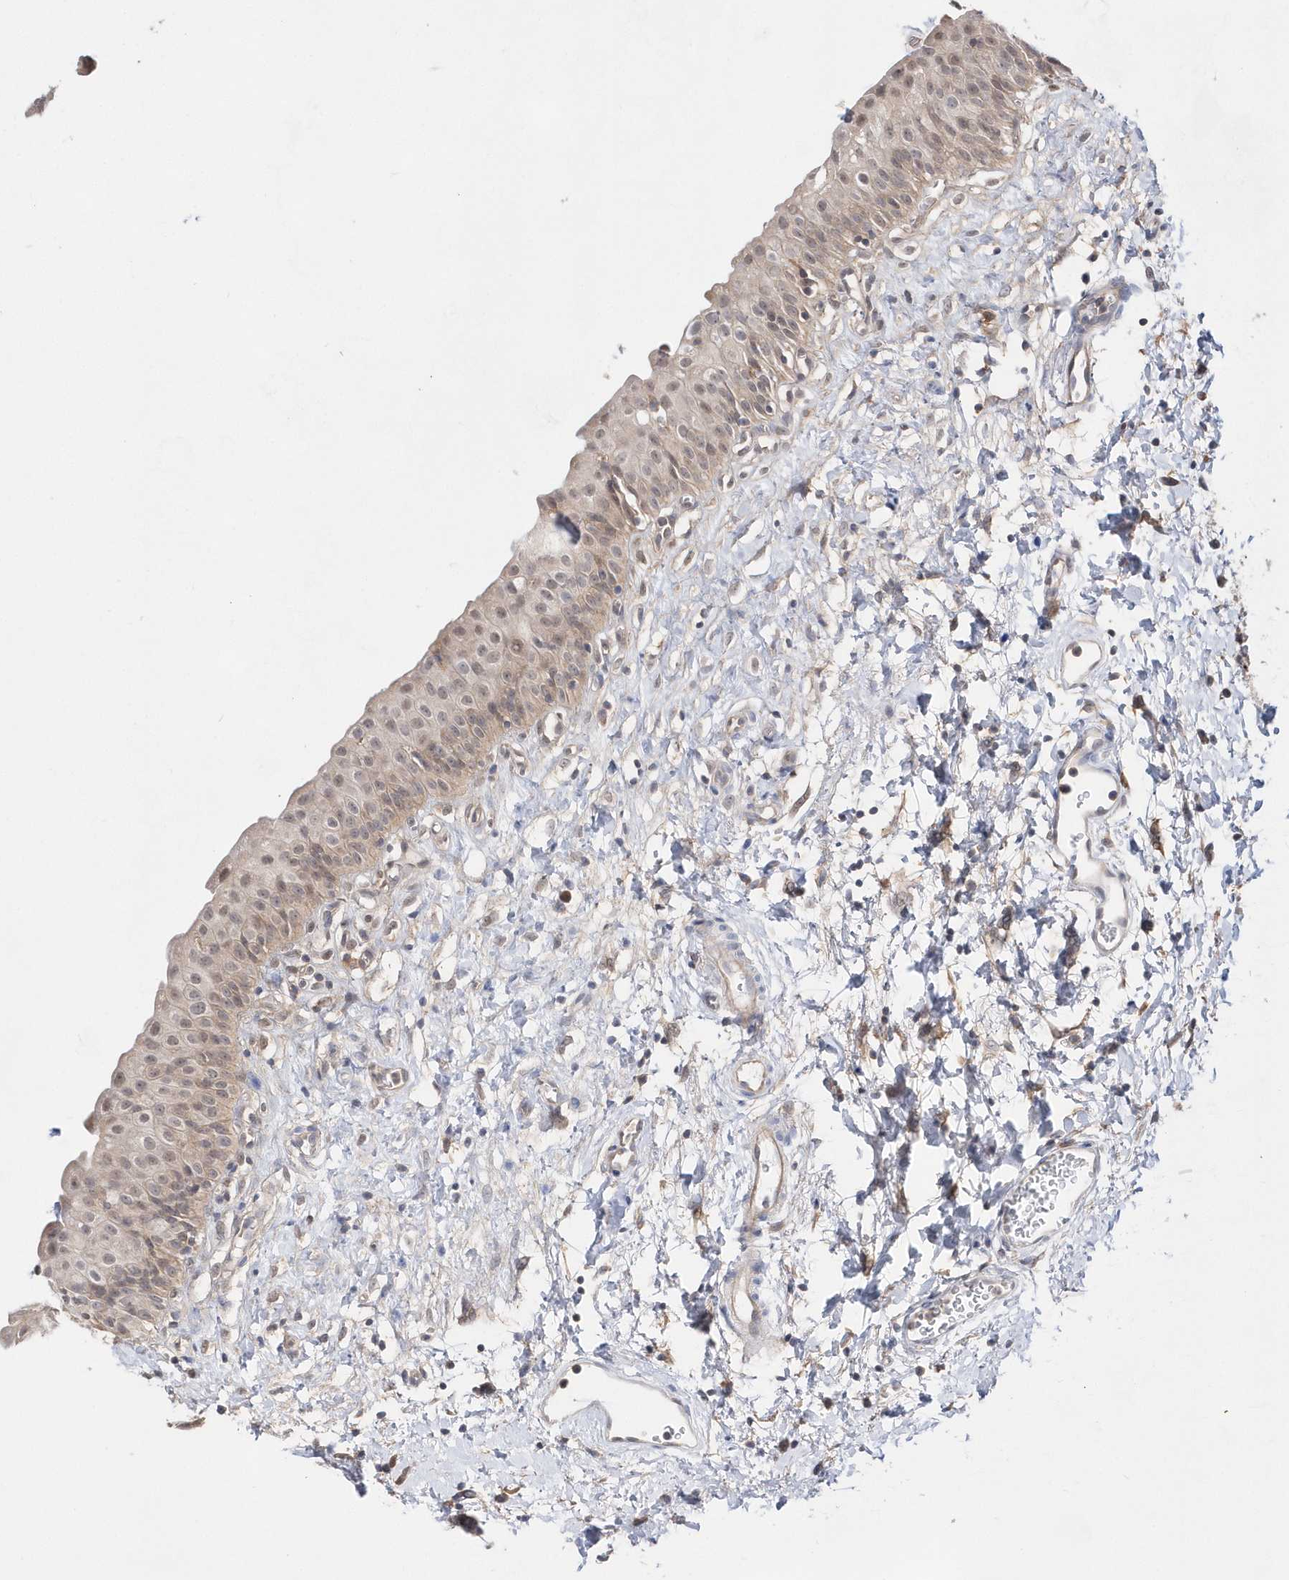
{"staining": {"intensity": "weak", "quantity": ">75%", "location": "cytoplasmic/membranous,nuclear"}, "tissue": "urinary bladder", "cell_type": "Urothelial cells", "image_type": "normal", "snomed": [{"axis": "morphology", "description": "Normal tissue, NOS"}, {"axis": "topography", "description": "Urinary bladder"}], "caption": "A histopathology image showing weak cytoplasmic/membranous,nuclear staining in about >75% of urothelial cells in unremarkable urinary bladder, as visualized by brown immunohistochemical staining.", "gene": "BDH2", "patient": {"sex": "male", "age": 51}}